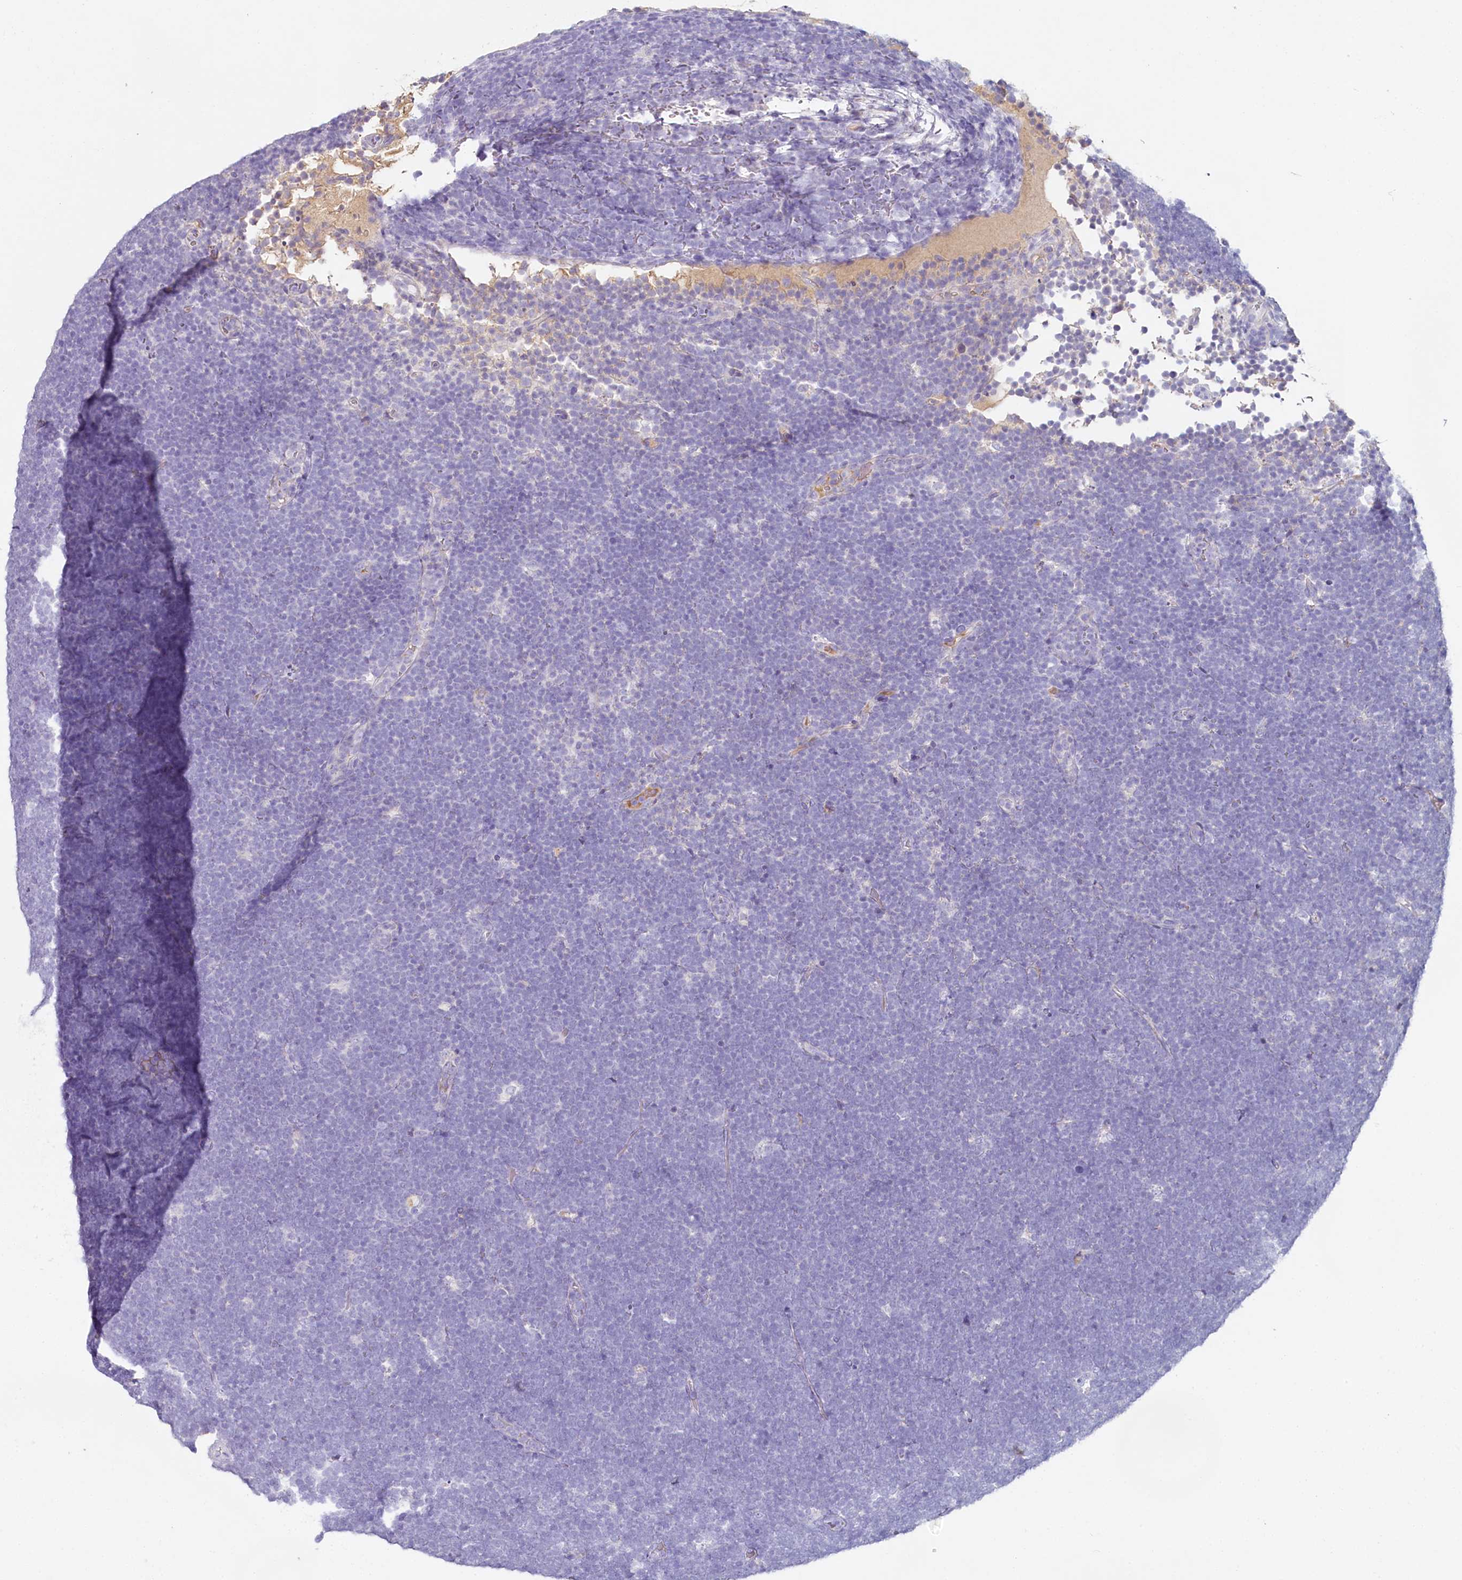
{"staining": {"intensity": "negative", "quantity": "none", "location": "none"}, "tissue": "lymphoma", "cell_type": "Tumor cells", "image_type": "cancer", "snomed": [{"axis": "morphology", "description": "Malignant lymphoma, non-Hodgkin's type, High grade"}, {"axis": "topography", "description": "Lymph node"}], "caption": "Tumor cells are negative for protein expression in human lymphoma.", "gene": "HPD", "patient": {"sex": "male", "age": 13}}